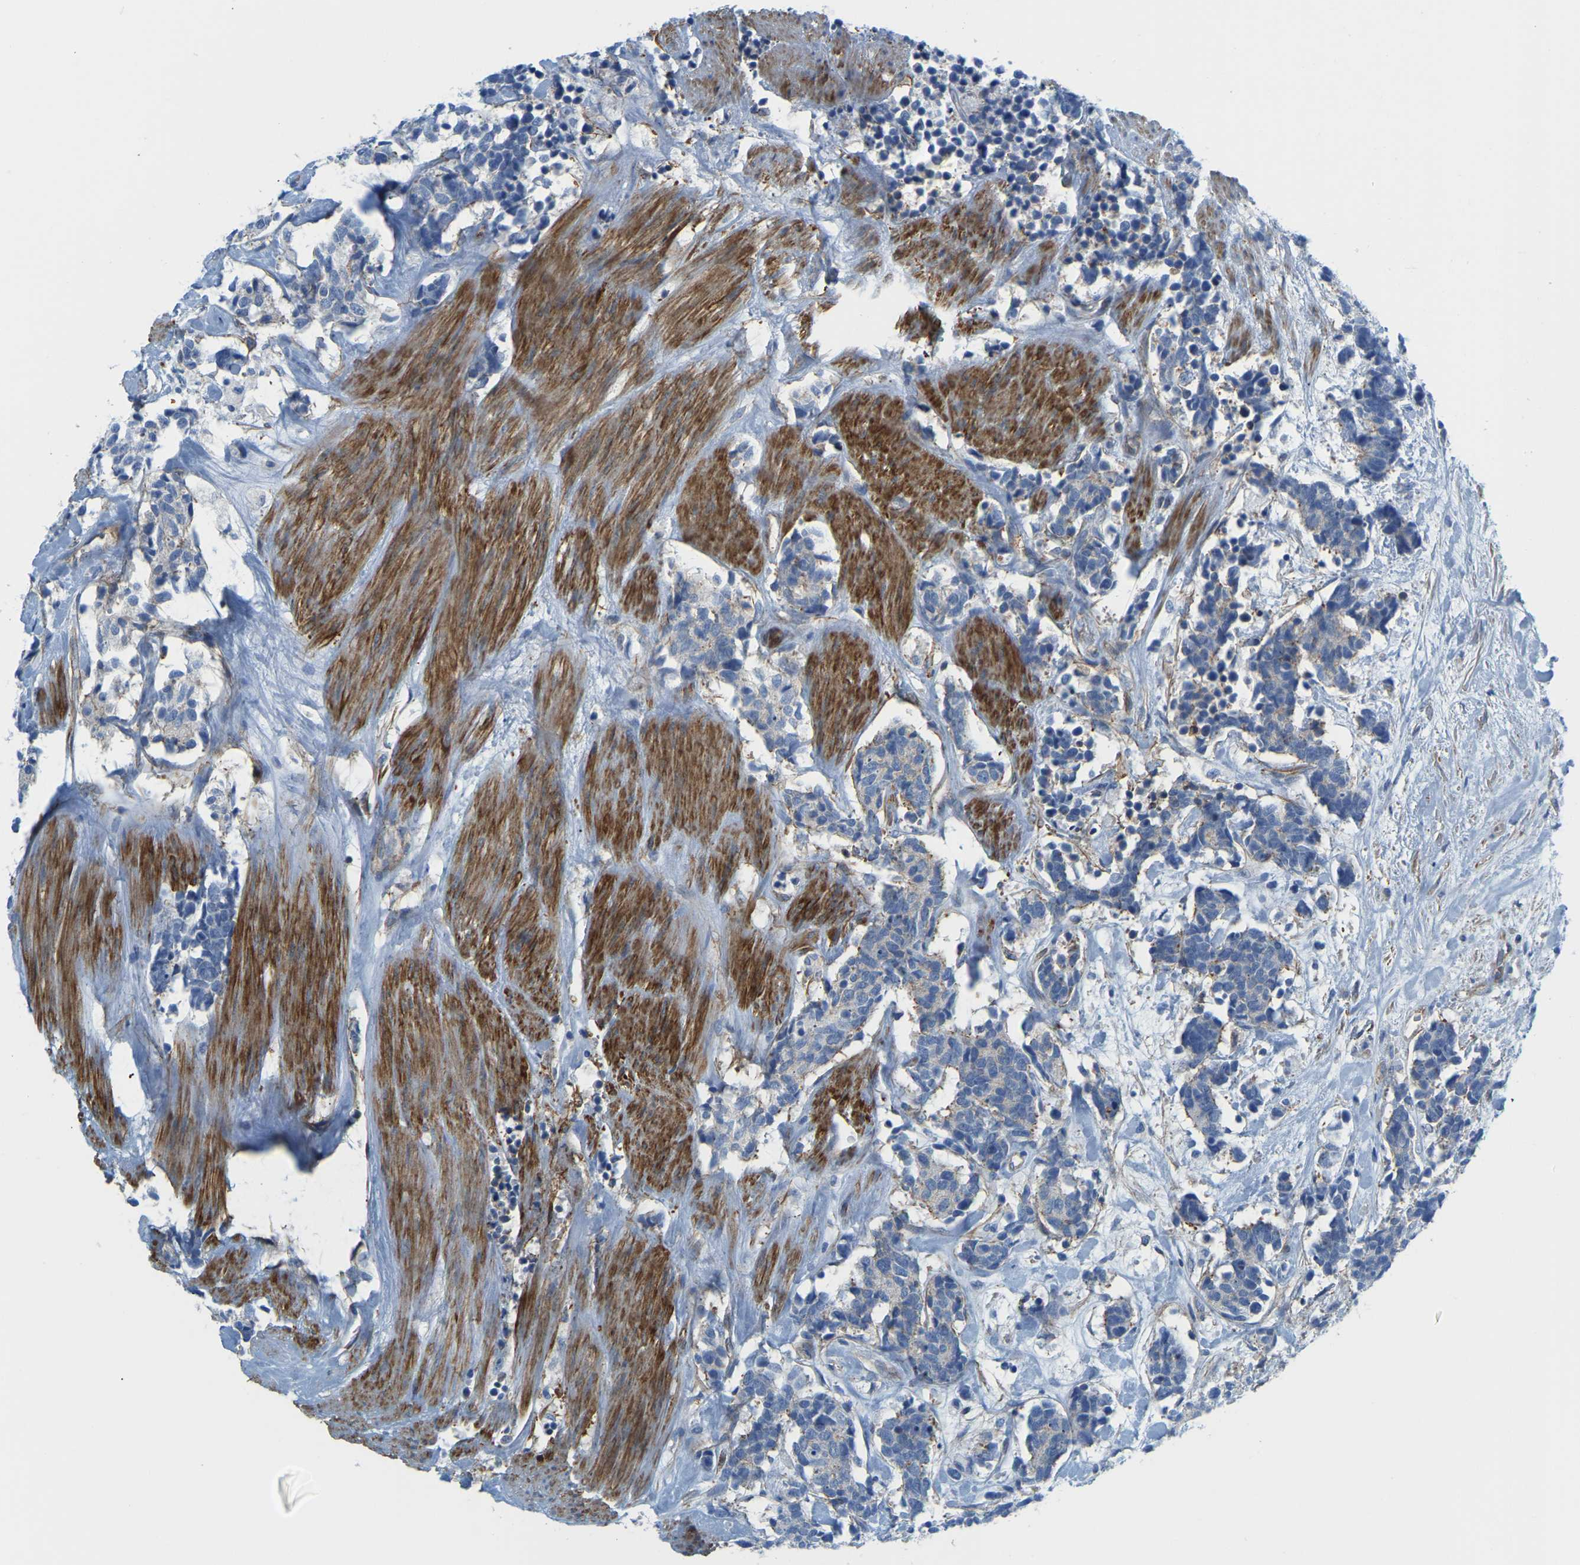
{"staining": {"intensity": "negative", "quantity": "none", "location": "none"}, "tissue": "carcinoid", "cell_type": "Tumor cells", "image_type": "cancer", "snomed": [{"axis": "morphology", "description": "Carcinoma, NOS"}, {"axis": "morphology", "description": "Carcinoid, malignant, NOS"}, {"axis": "topography", "description": "Urinary bladder"}], "caption": "Carcinoma was stained to show a protein in brown. There is no significant staining in tumor cells.", "gene": "MYL3", "patient": {"sex": "male", "age": 57}}